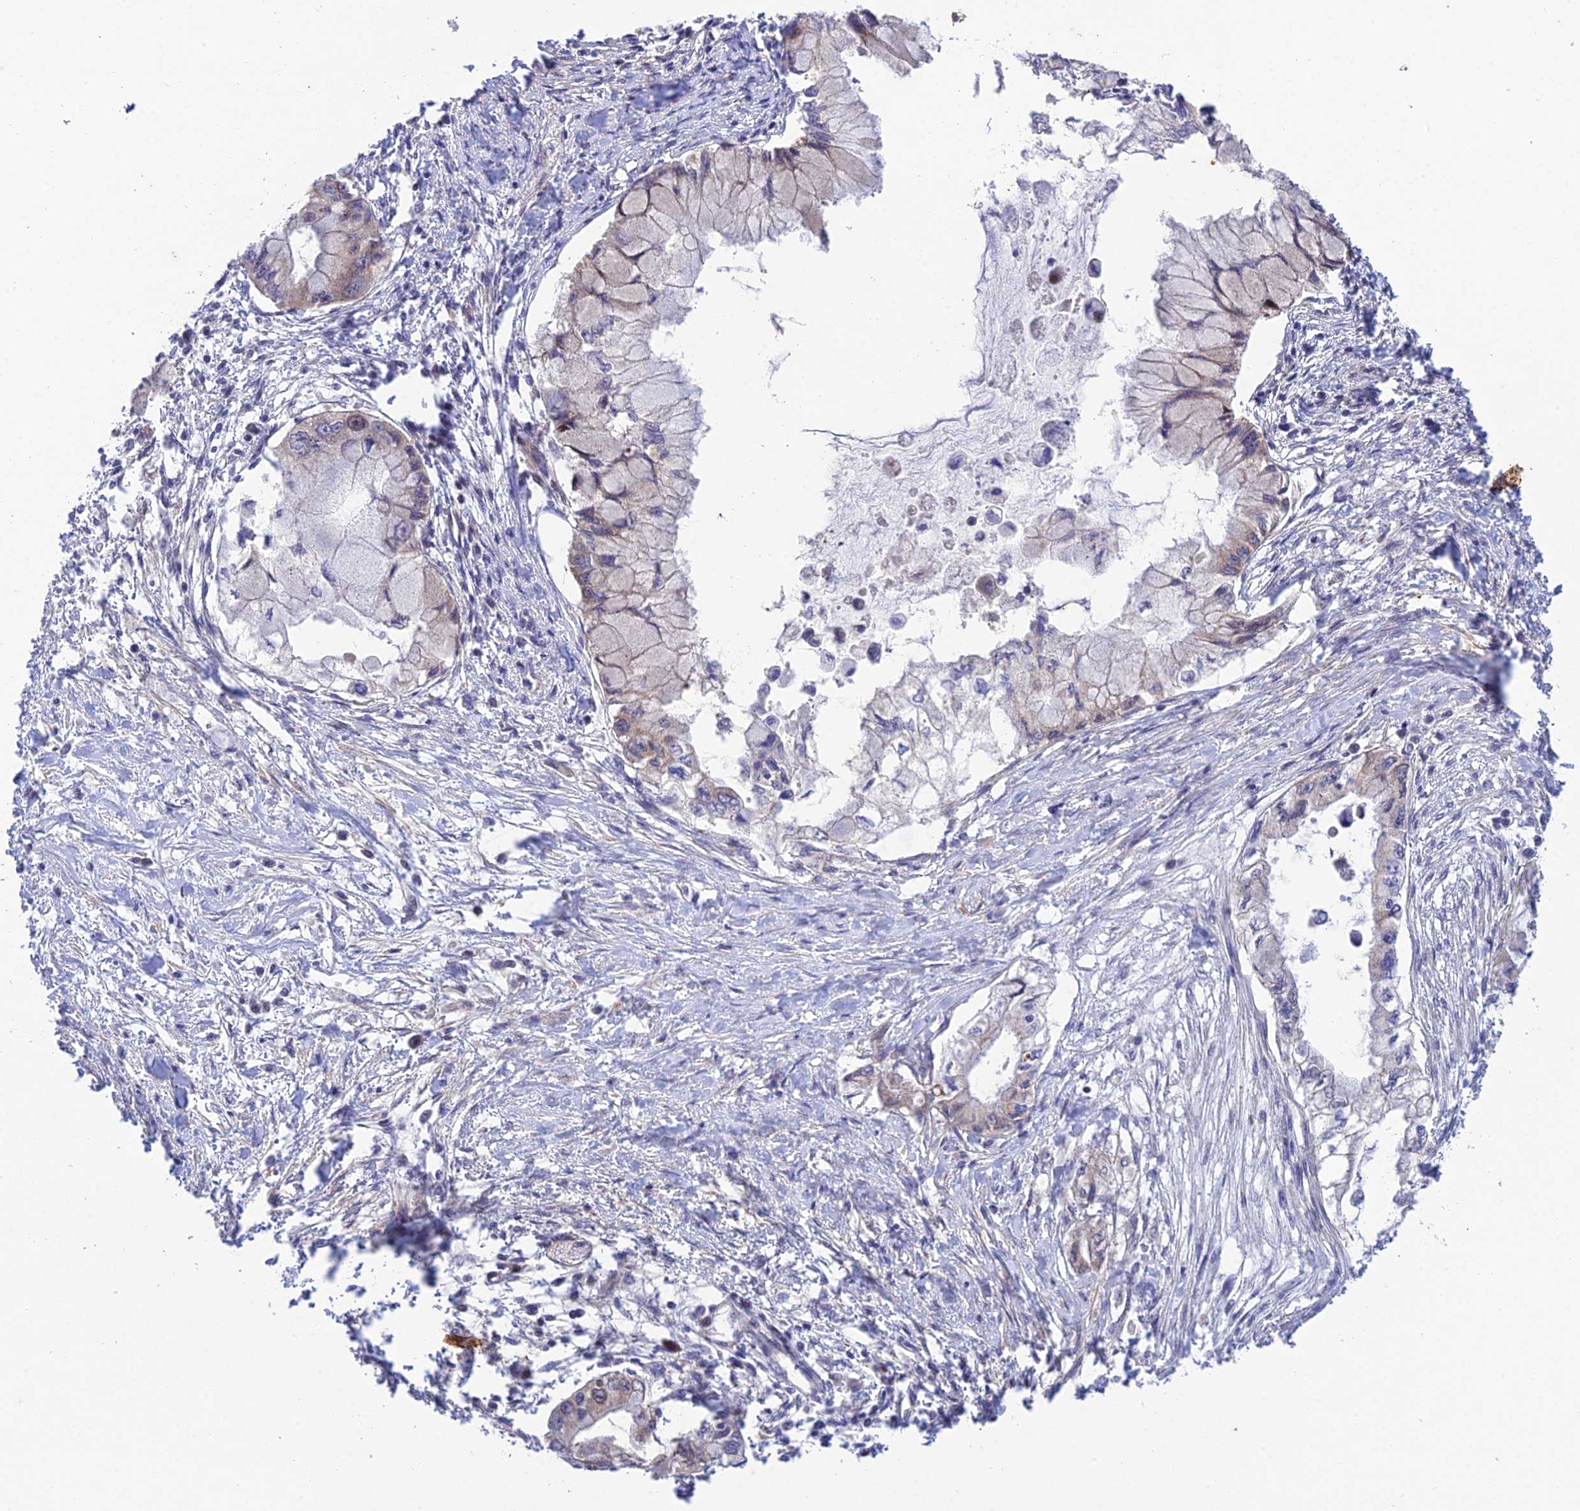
{"staining": {"intensity": "negative", "quantity": "none", "location": "none"}, "tissue": "pancreatic cancer", "cell_type": "Tumor cells", "image_type": "cancer", "snomed": [{"axis": "morphology", "description": "Adenocarcinoma, NOS"}, {"axis": "topography", "description": "Pancreas"}], "caption": "This is an immunohistochemistry photomicrograph of human adenocarcinoma (pancreatic). There is no expression in tumor cells.", "gene": "PLEKHG2", "patient": {"sex": "male", "age": 48}}